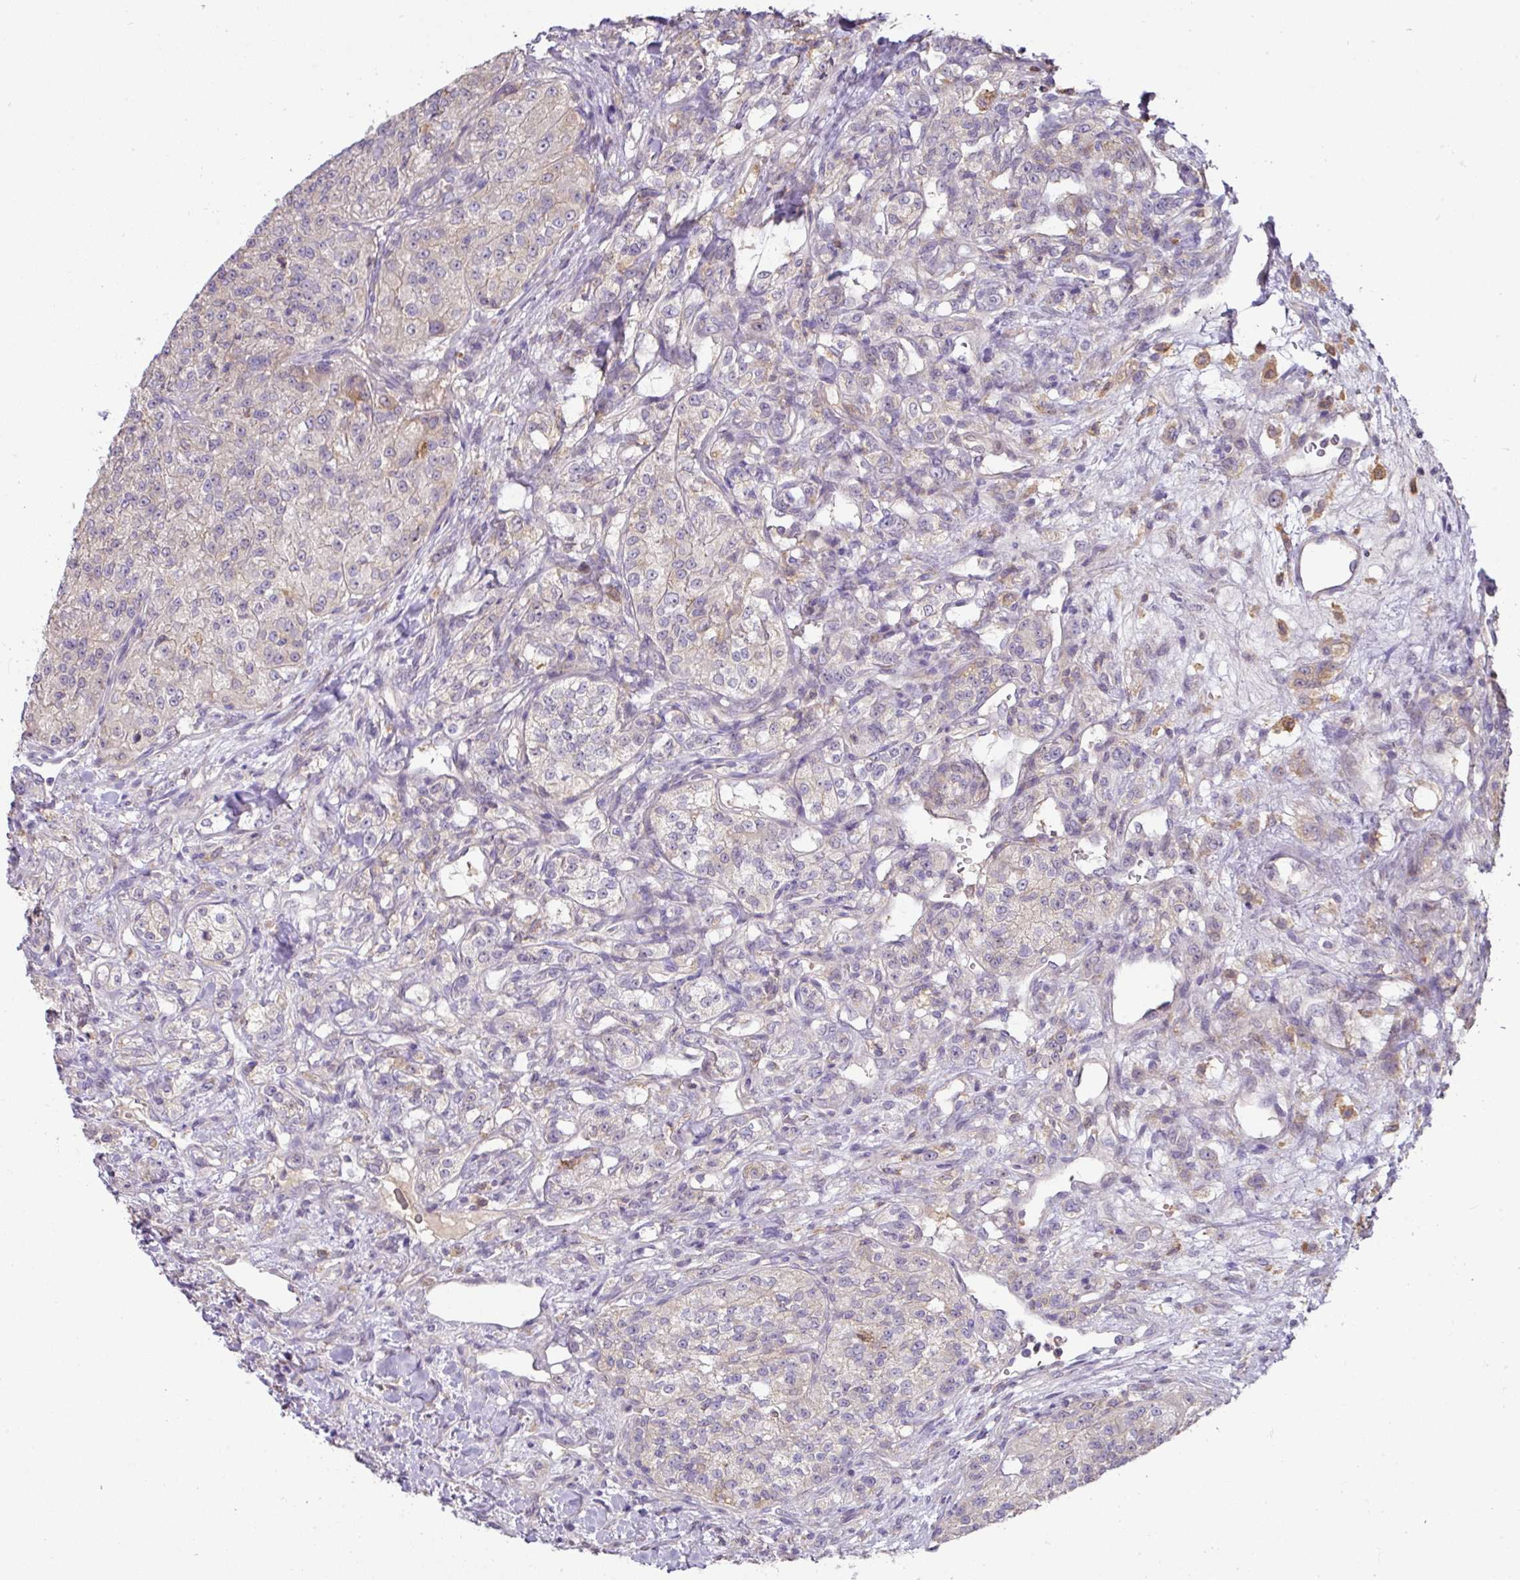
{"staining": {"intensity": "negative", "quantity": "none", "location": "none"}, "tissue": "renal cancer", "cell_type": "Tumor cells", "image_type": "cancer", "snomed": [{"axis": "morphology", "description": "Adenocarcinoma, NOS"}, {"axis": "topography", "description": "Kidney"}], "caption": "A high-resolution micrograph shows immunohistochemistry staining of renal cancer (adenocarcinoma), which exhibits no significant expression in tumor cells.", "gene": "GCNT7", "patient": {"sex": "female", "age": 63}}